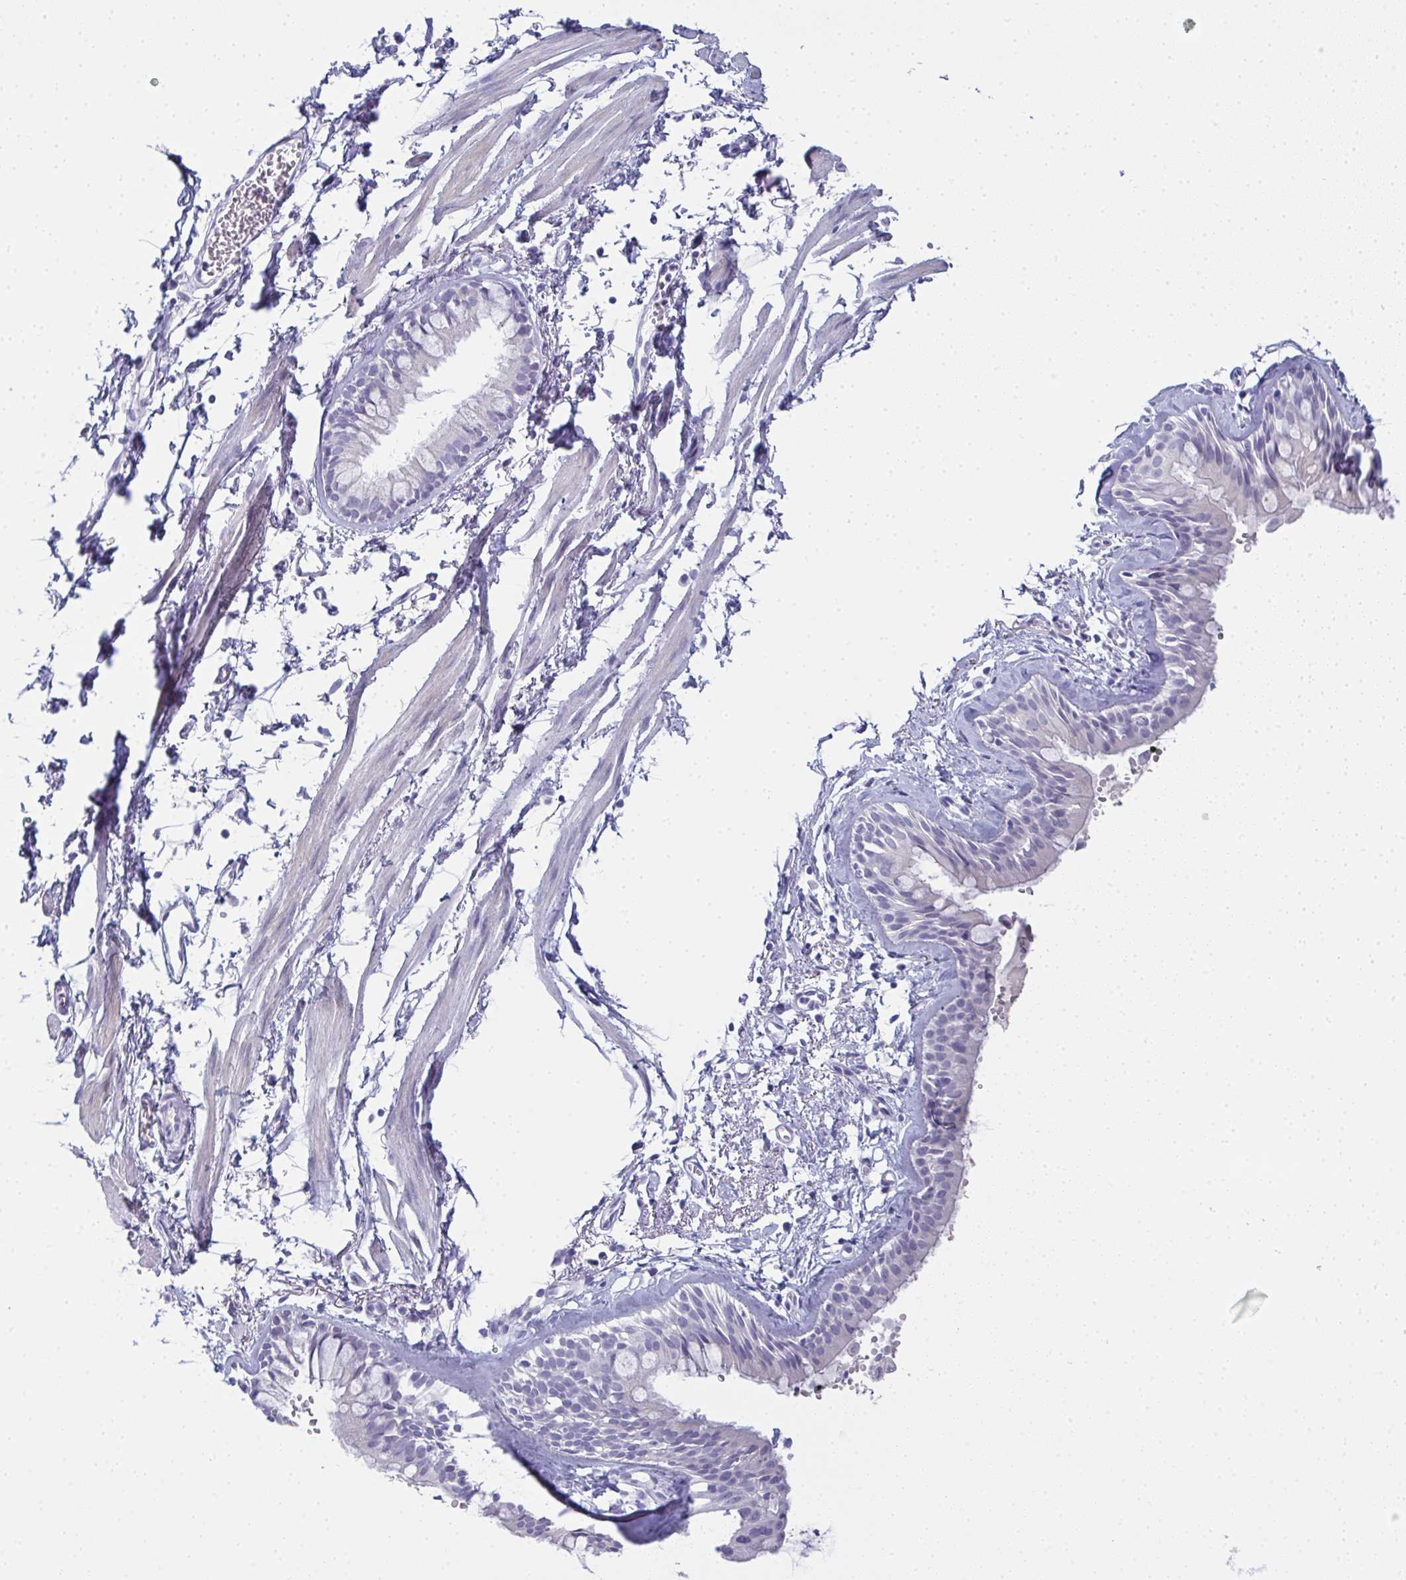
{"staining": {"intensity": "negative", "quantity": "none", "location": "none"}, "tissue": "bronchus", "cell_type": "Respiratory epithelial cells", "image_type": "normal", "snomed": [{"axis": "morphology", "description": "Normal tissue, NOS"}, {"axis": "topography", "description": "Cartilage tissue"}, {"axis": "topography", "description": "Bronchus"}], "caption": "Human bronchus stained for a protein using immunohistochemistry displays no staining in respiratory epithelial cells.", "gene": "SLC36A2", "patient": {"sex": "female", "age": 59}}